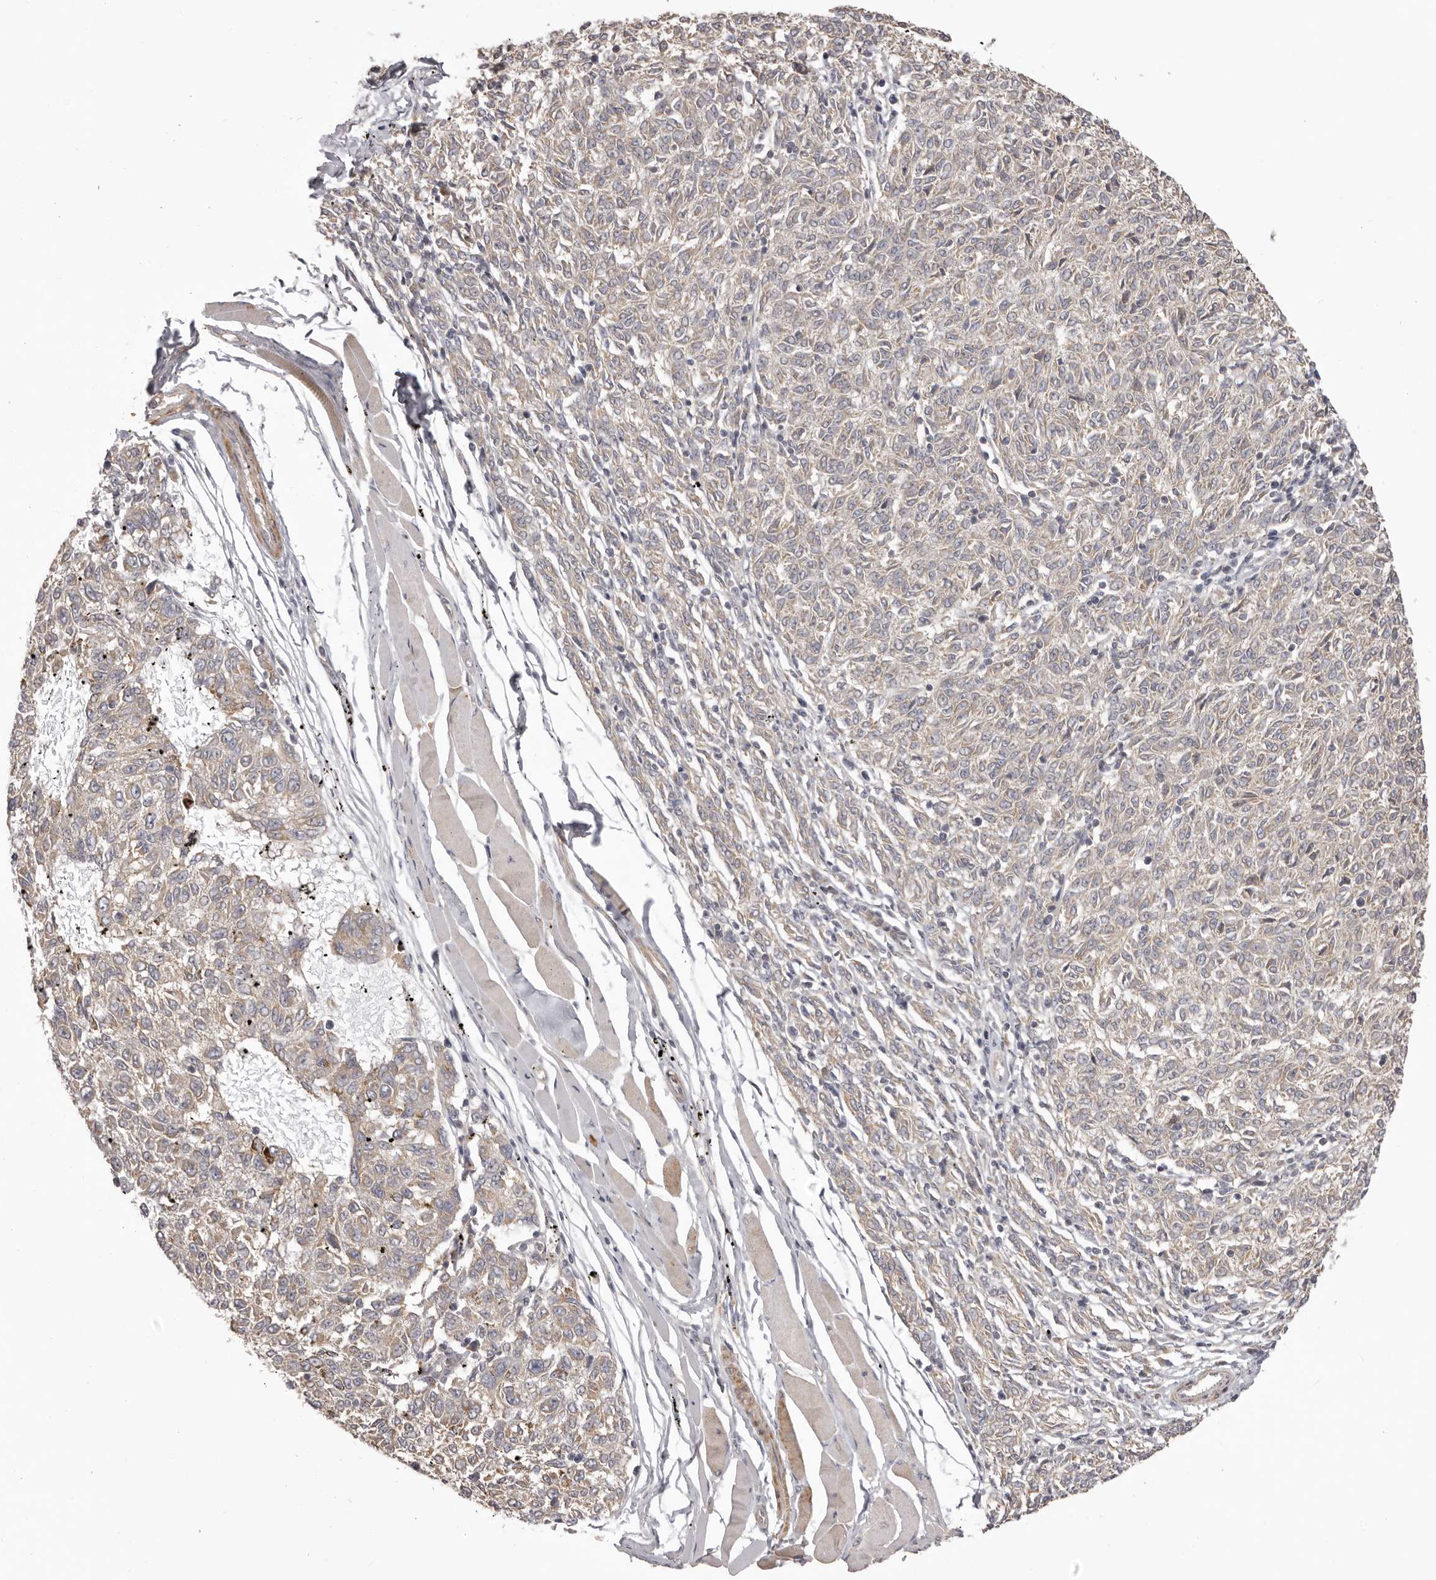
{"staining": {"intensity": "weak", "quantity": ">75%", "location": "cytoplasmic/membranous"}, "tissue": "melanoma", "cell_type": "Tumor cells", "image_type": "cancer", "snomed": [{"axis": "morphology", "description": "Malignant melanoma, NOS"}, {"axis": "topography", "description": "Skin"}], "caption": "Protein expression by IHC displays weak cytoplasmic/membranous expression in about >75% of tumor cells in malignant melanoma.", "gene": "HRH1", "patient": {"sex": "female", "age": 72}}